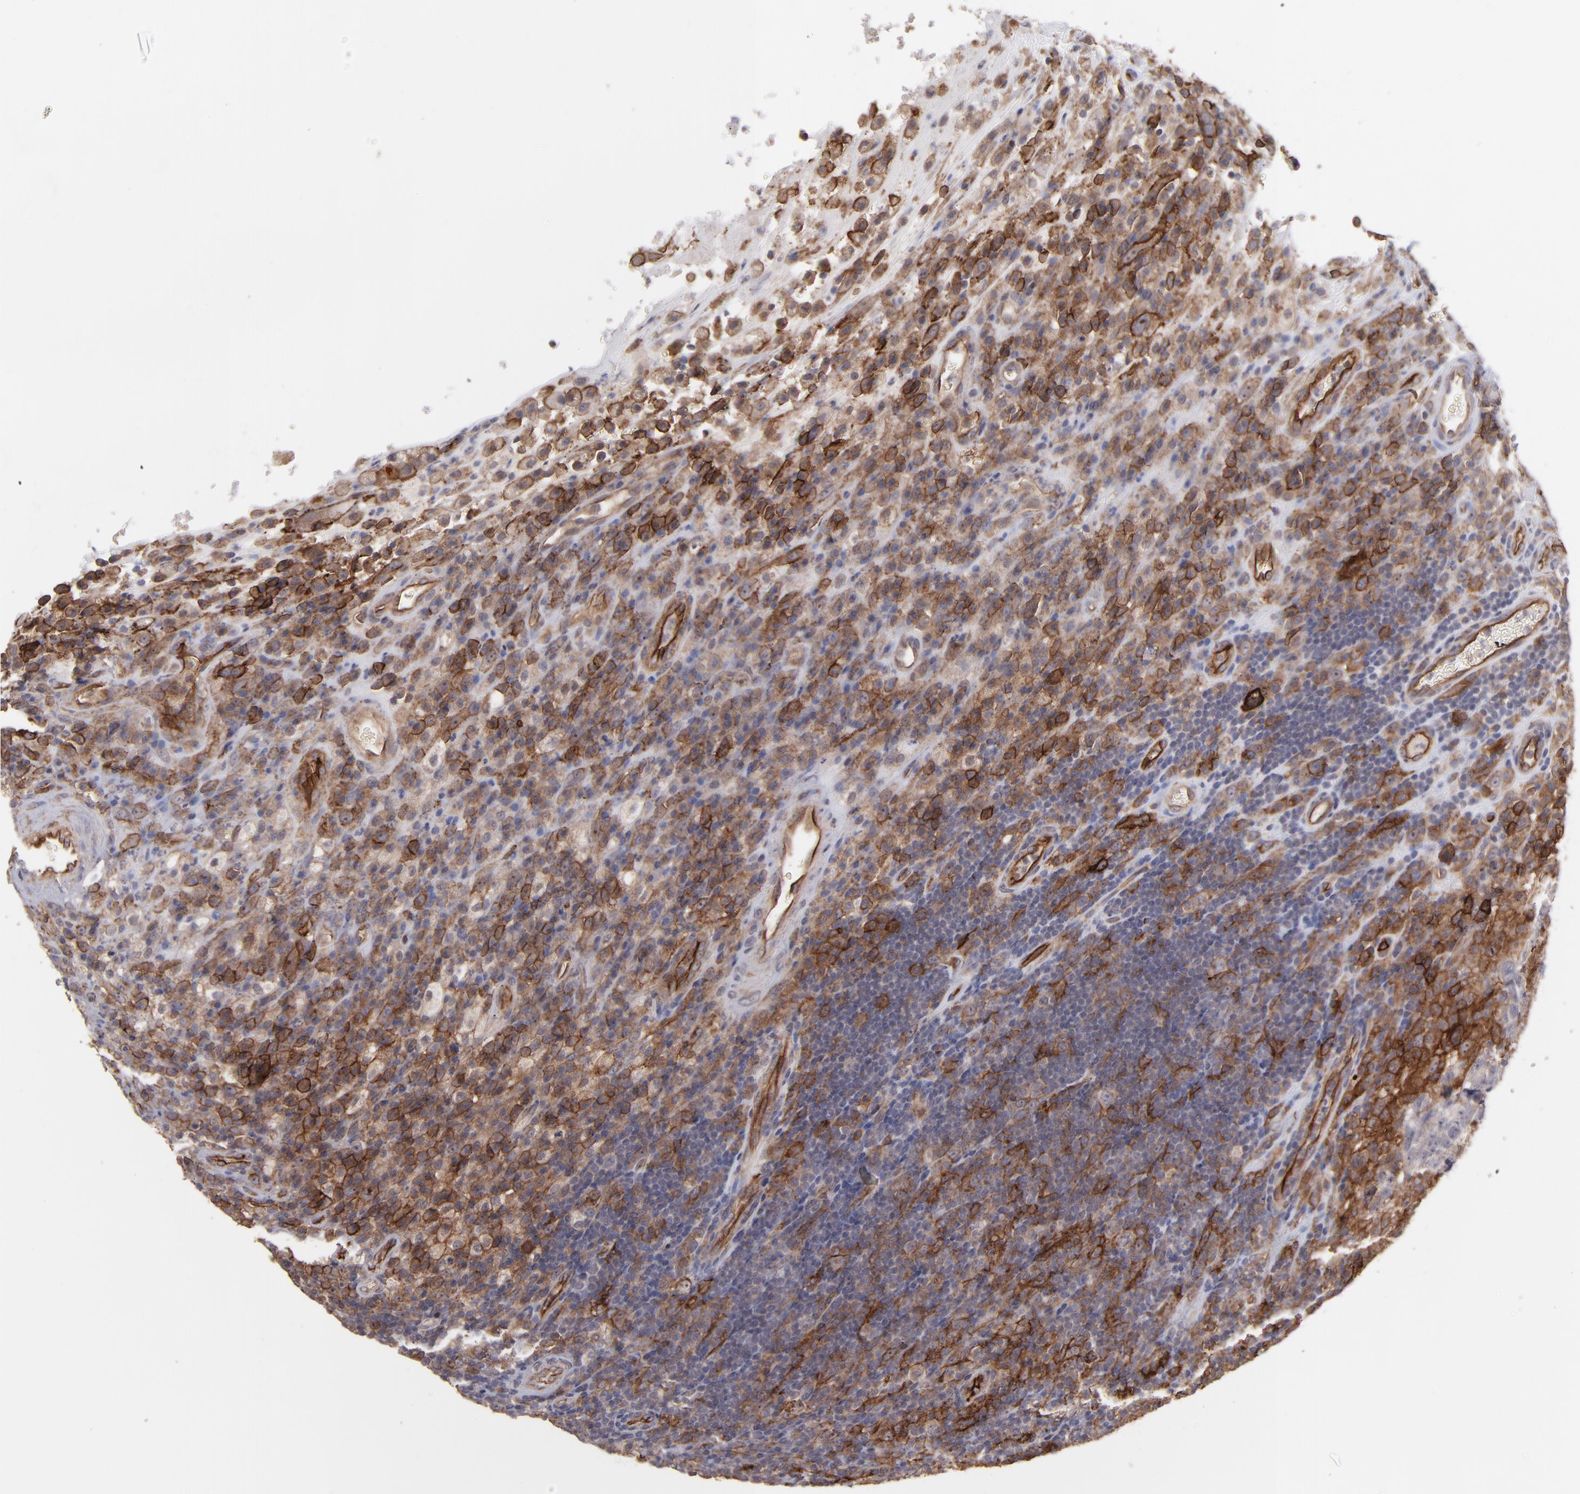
{"staining": {"intensity": "moderate", "quantity": ">75%", "location": "cytoplasmic/membranous"}, "tissue": "testis cancer", "cell_type": "Tumor cells", "image_type": "cancer", "snomed": [{"axis": "morphology", "description": "Necrosis, NOS"}, {"axis": "morphology", "description": "Carcinoma, Embryonal, NOS"}, {"axis": "topography", "description": "Testis"}], "caption": "IHC histopathology image of testis cancer (embryonal carcinoma) stained for a protein (brown), which demonstrates medium levels of moderate cytoplasmic/membranous staining in approximately >75% of tumor cells.", "gene": "ICAM1", "patient": {"sex": "male", "age": 19}}